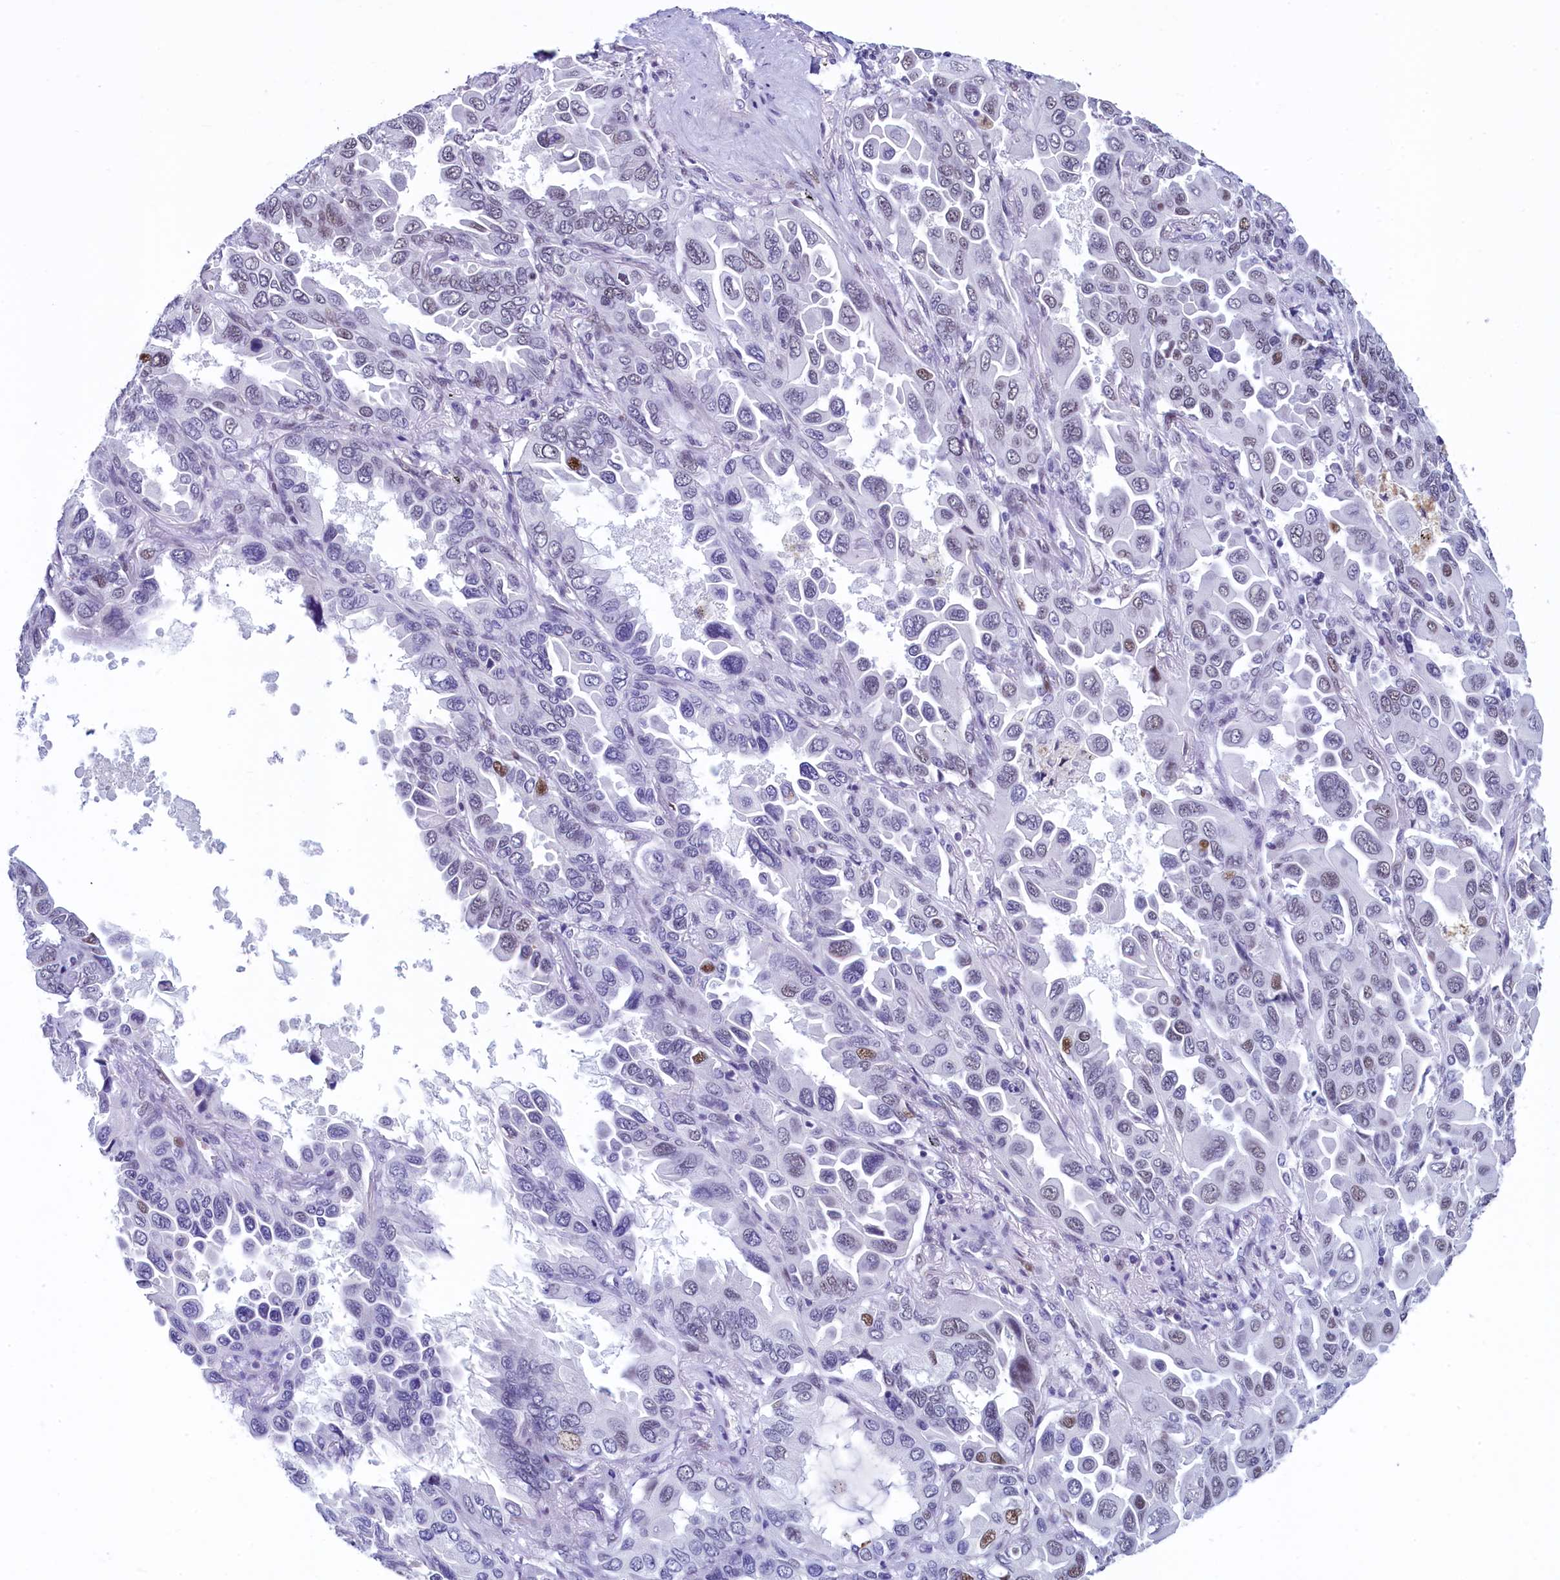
{"staining": {"intensity": "moderate", "quantity": "<25%", "location": "nuclear"}, "tissue": "lung cancer", "cell_type": "Tumor cells", "image_type": "cancer", "snomed": [{"axis": "morphology", "description": "Adenocarcinoma, NOS"}, {"axis": "topography", "description": "Lung"}], "caption": "Immunohistochemical staining of human lung cancer (adenocarcinoma) shows moderate nuclear protein expression in about <25% of tumor cells.", "gene": "SUGP2", "patient": {"sex": "male", "age": 64}}